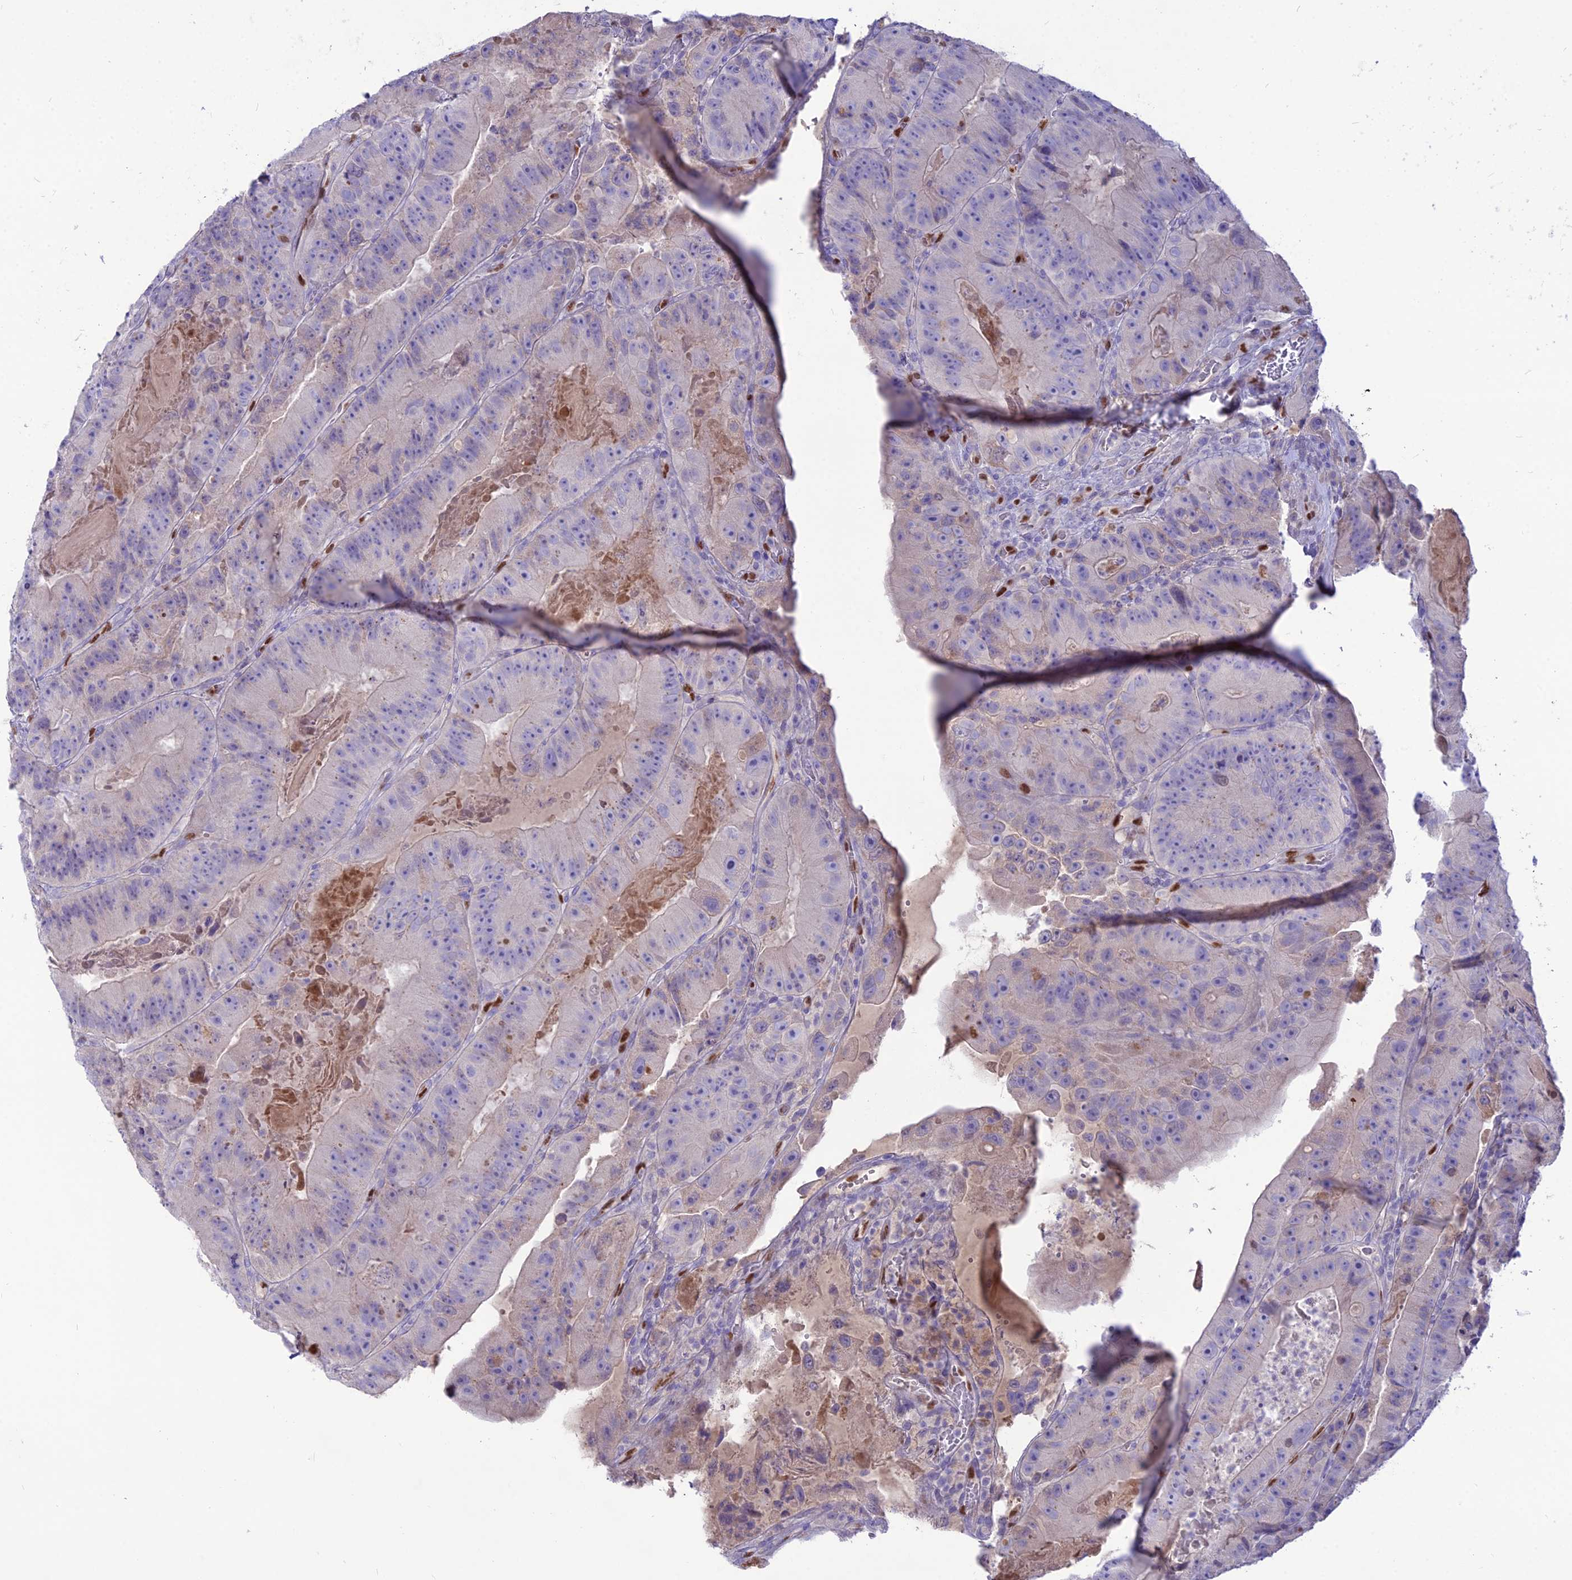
{"staining": {"intensity": "negative", "quantity": "none", "location": "none"}, "tissue": "colorectal cancer", "cell_type": "Tumor cells", "image_type": "cancer", "snomed": [{"axis": "morphology", "description": "Adenocarcinoma, NOS"}, {"axis": "topography", "description": "Colon"}], "caption": "An immunohistochemistry photomicrograph of colorectal cancer is shown. There is no staining in tumor cells of colorectal cancer.", "gene": "NOVA2", "patient": {"sex": "female", "age": 86}}